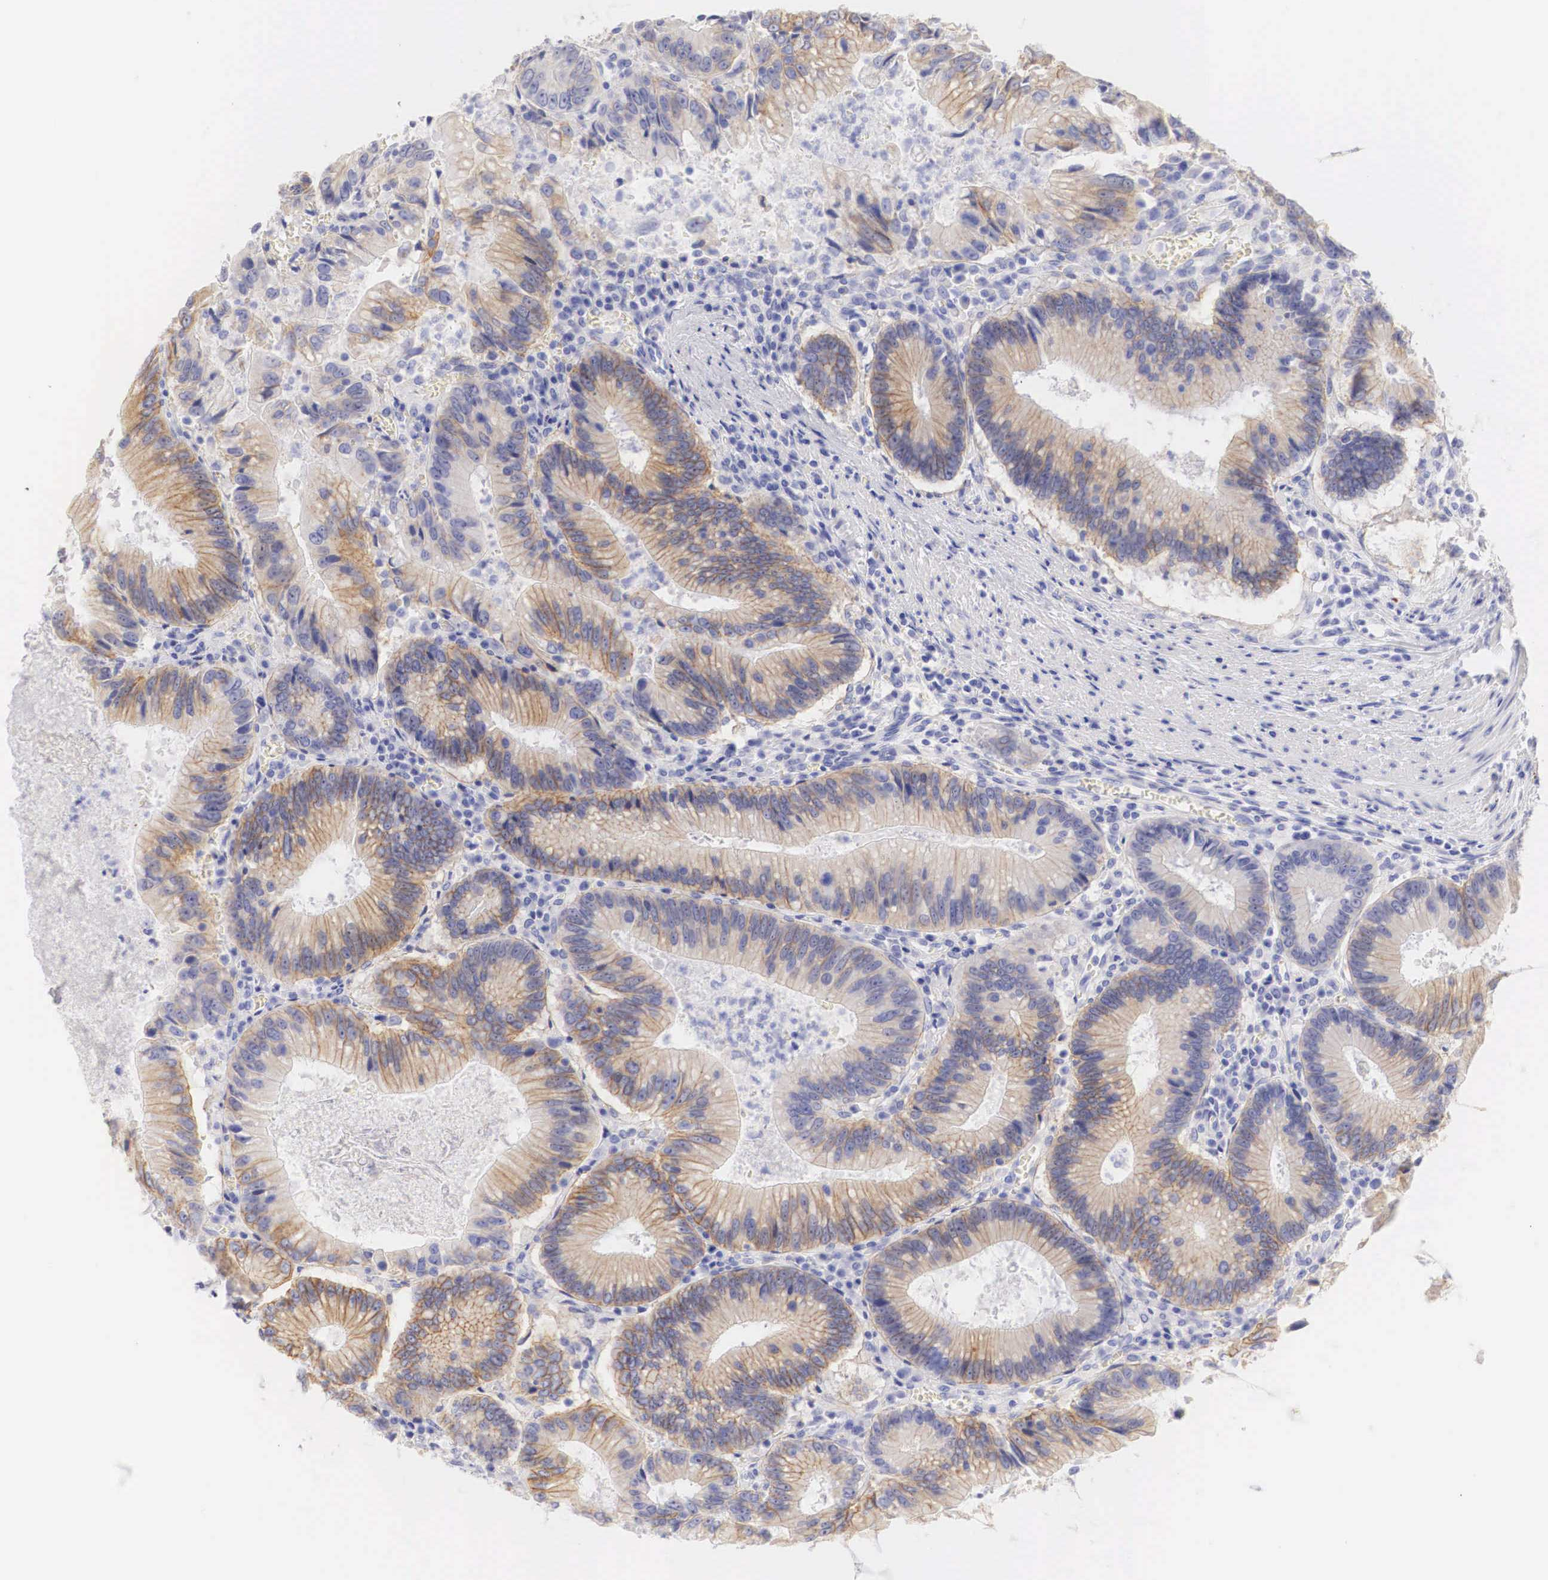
{"staining": {"intensity": "moderate", "quantity": ">75%", "location": "cytoplasmic/membranous"}, "tissue": "colorectal cancer", "cell_type": "Tumor cells", "image_type": "cancer", "snomed": [{"axis": "morphology", "description": "Adenocarcinoma, NOS"}, {"axis": "topography", "description": "Rectum"}], "caption": "A micrograph of human colorectal adenocarcinoma stained for a protein exhibits moderate cytoplasmic/membranous brown staining in tumor cells.", "gene": "ERBB2", "patient": {"sex": "female", "age": 81}}